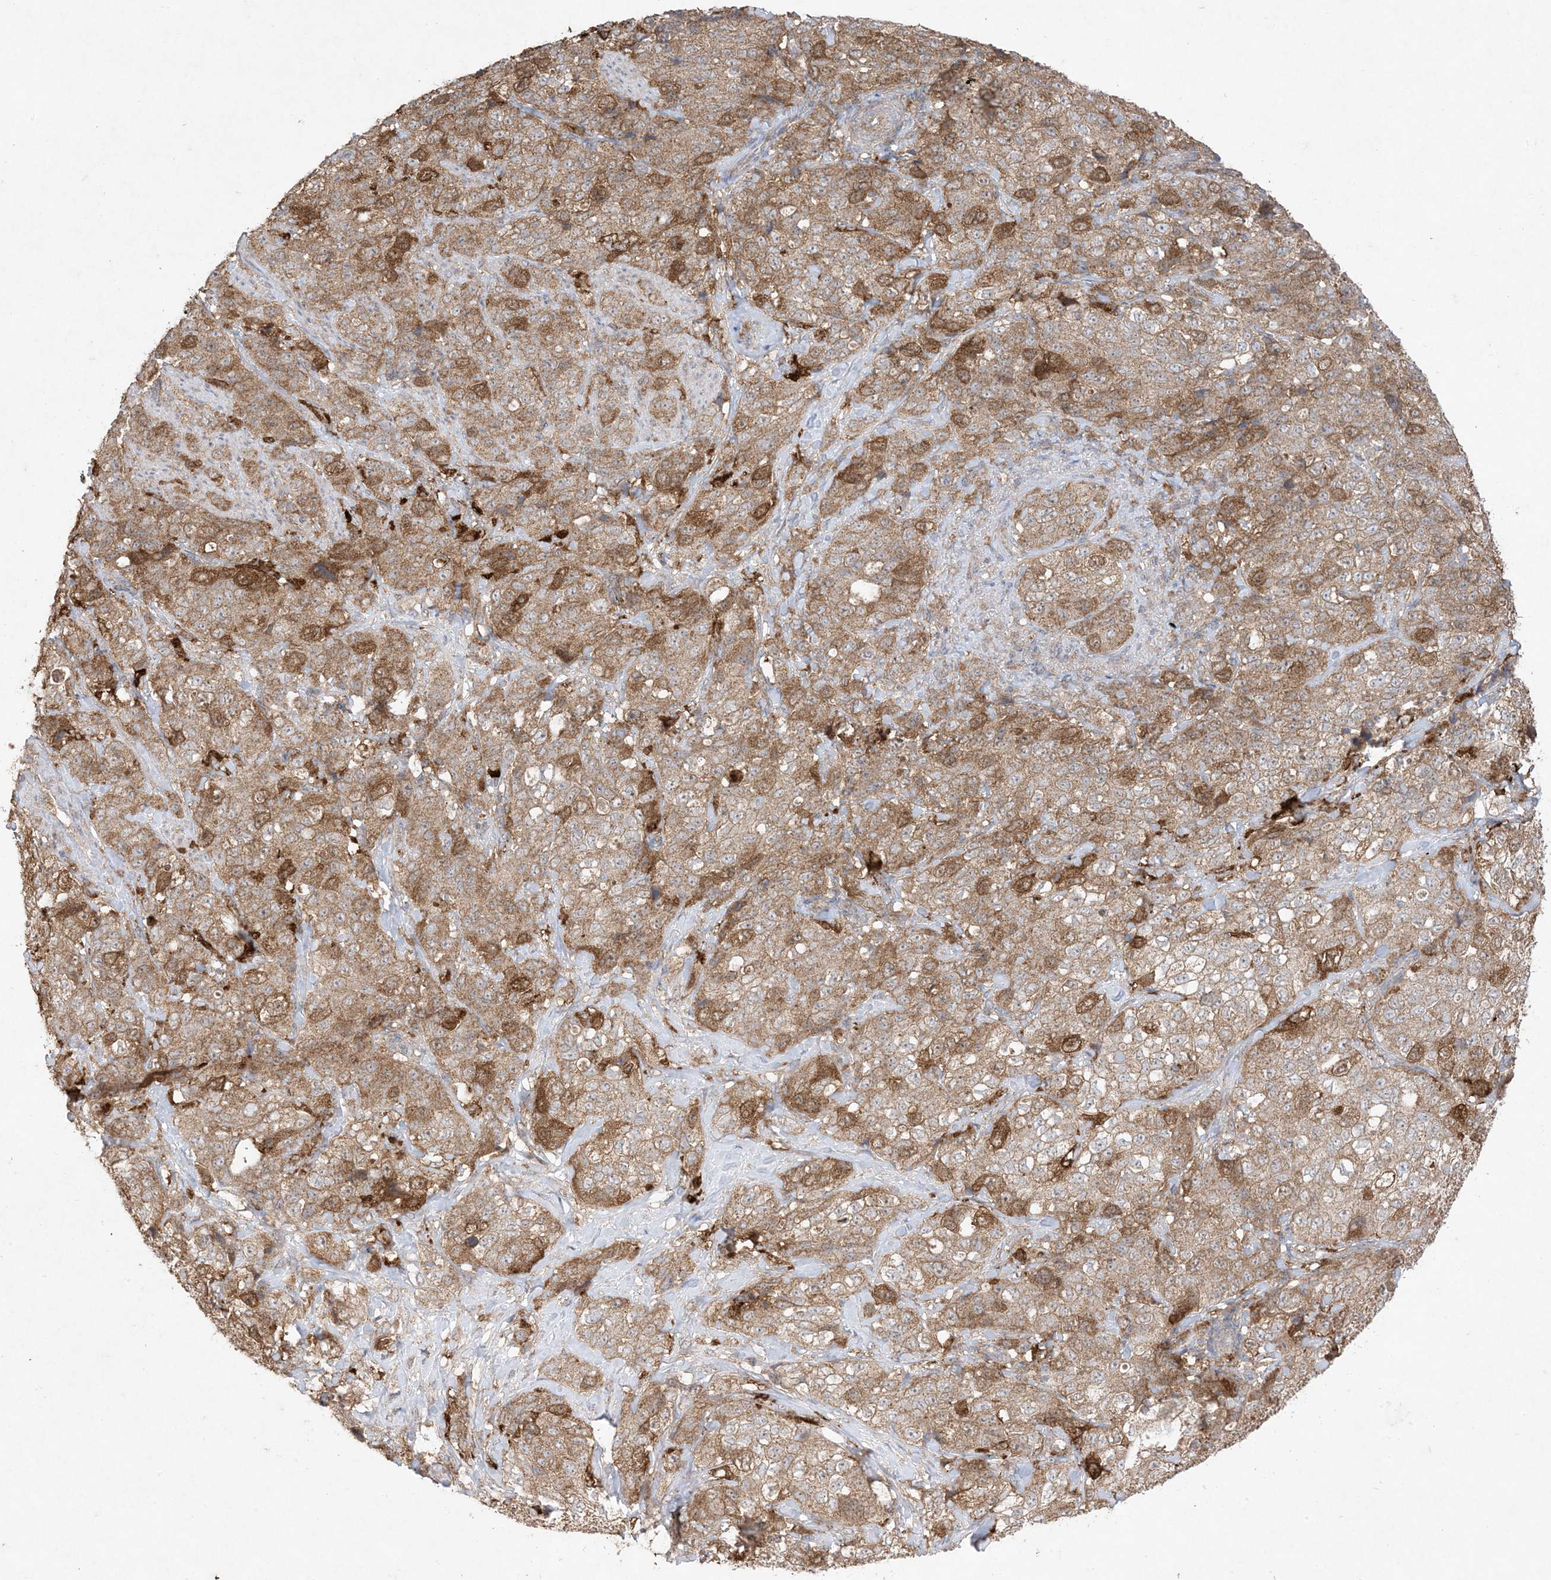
{"staining": {"intensity": "moderate", "quantity": ">75%", "location": "cytoplasmic/membranous"}, "tissue": "stomach cancer", "cell_type": "Tumor cells", "image_type": "cancer", "snomed": [{"axis": "morphology", "description": "Adenocarcinoma, NOS"}, {"axis": "topography", "description": "Stomach"}], "caption": "Stomach adenocarcinoma was stained to show a protein in brown. There is medium levels of moderate cytoplasmic/membranous staining in about >75% of tumor cells.", "gene": "UBE2C", "patient": {"sex": "male", "age": 48}}